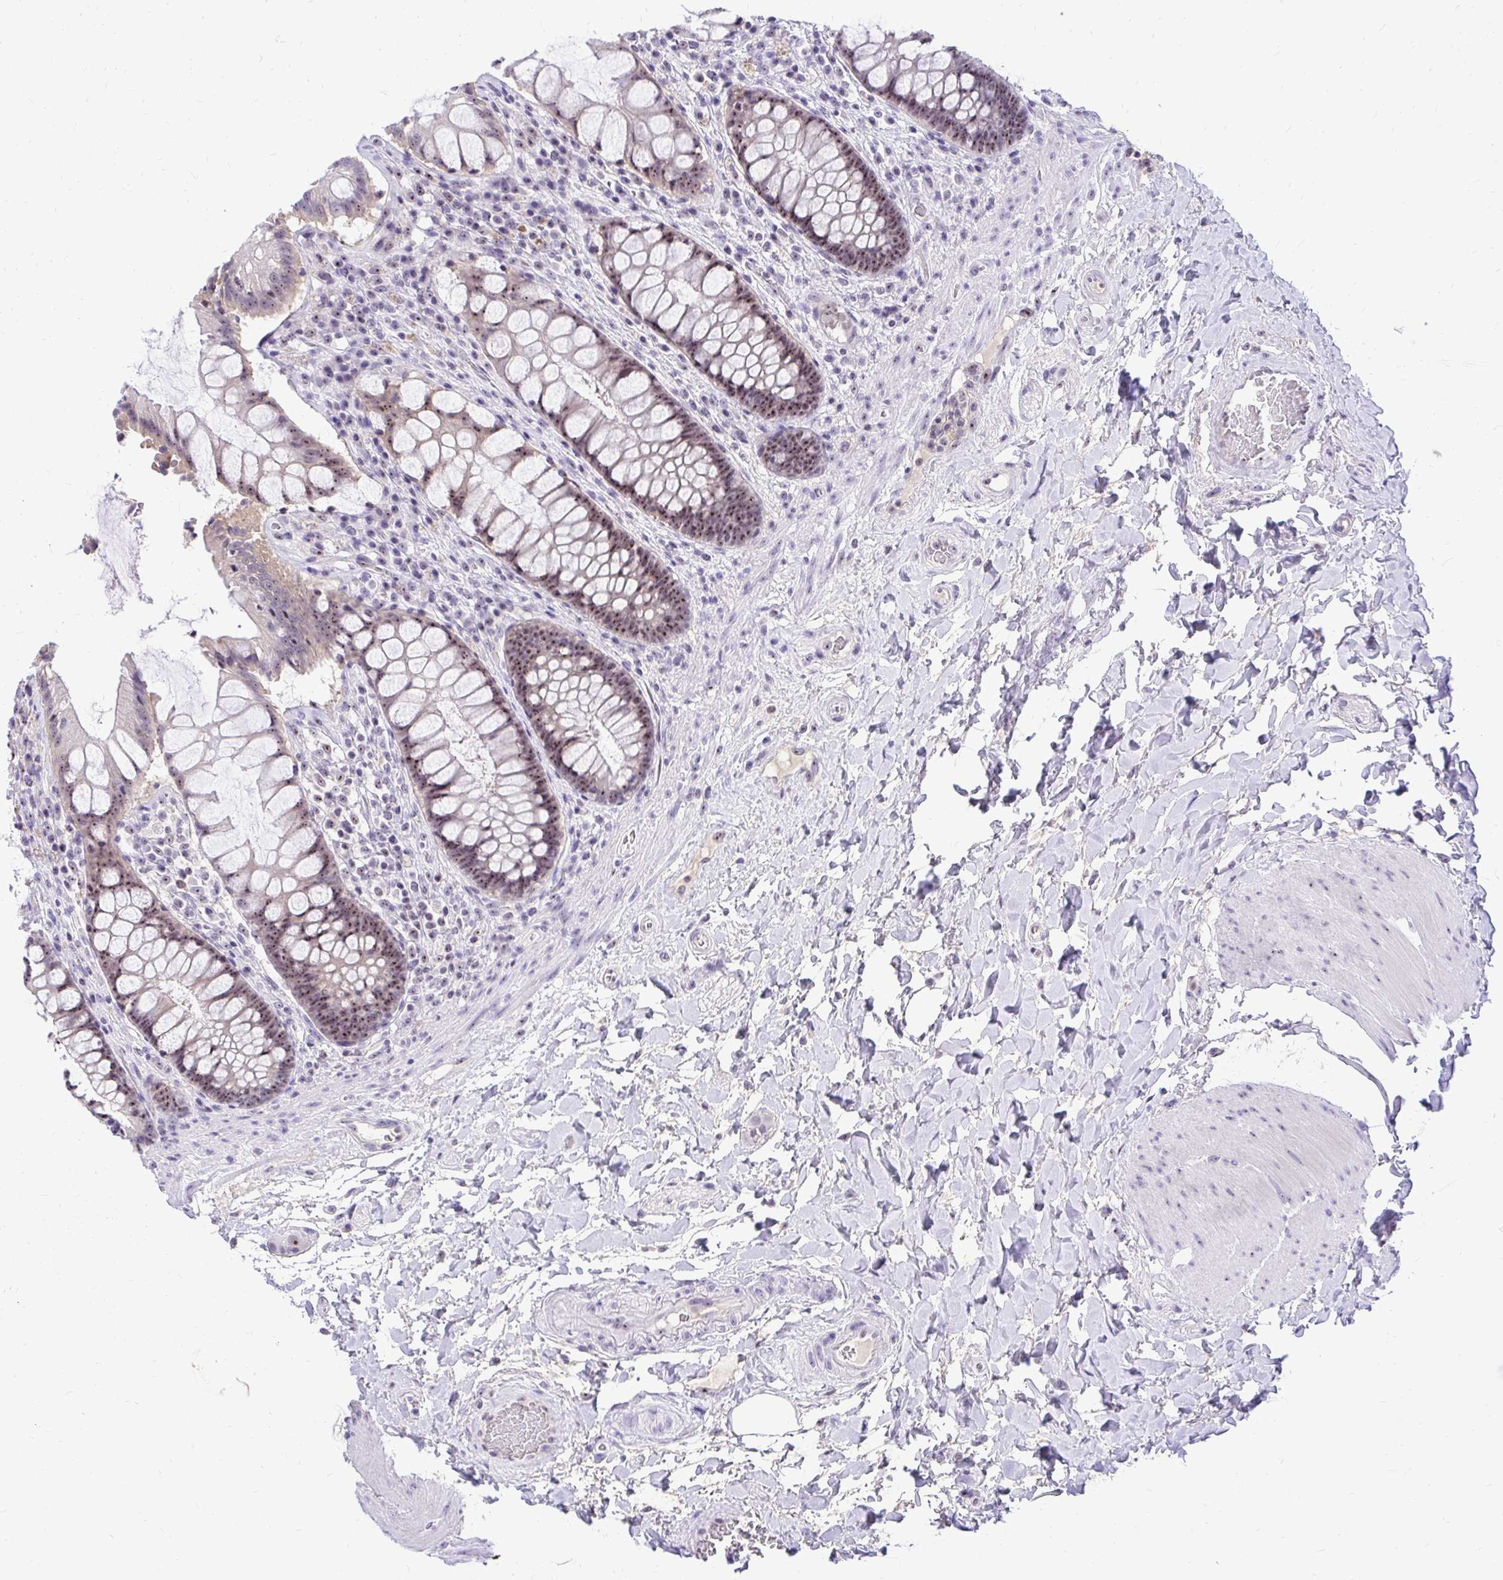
{"staining": {"intensity": "moderate", "quantity": "25%-75%", "location": "nuclear"}, "tissue": "rectum", "cell_type": "Glandular cells", "image_type": "normal", "snomed": [{"axis": "morphology", "description": "Normal tissue, NOS"}, {"axis": "topography", "description": "Rectum"}], "caption": "Immunohistochemistry histopathology image of unremarkable rectum: human rectum stained using immunohistochemistry demonstrates medium levels of moderate protein expression localized specifically in the nuclear of glandular cells, appearing as a nuclear brown color.", "gene": "NIFK", "patient": {"sex": "female", "age": 58}}